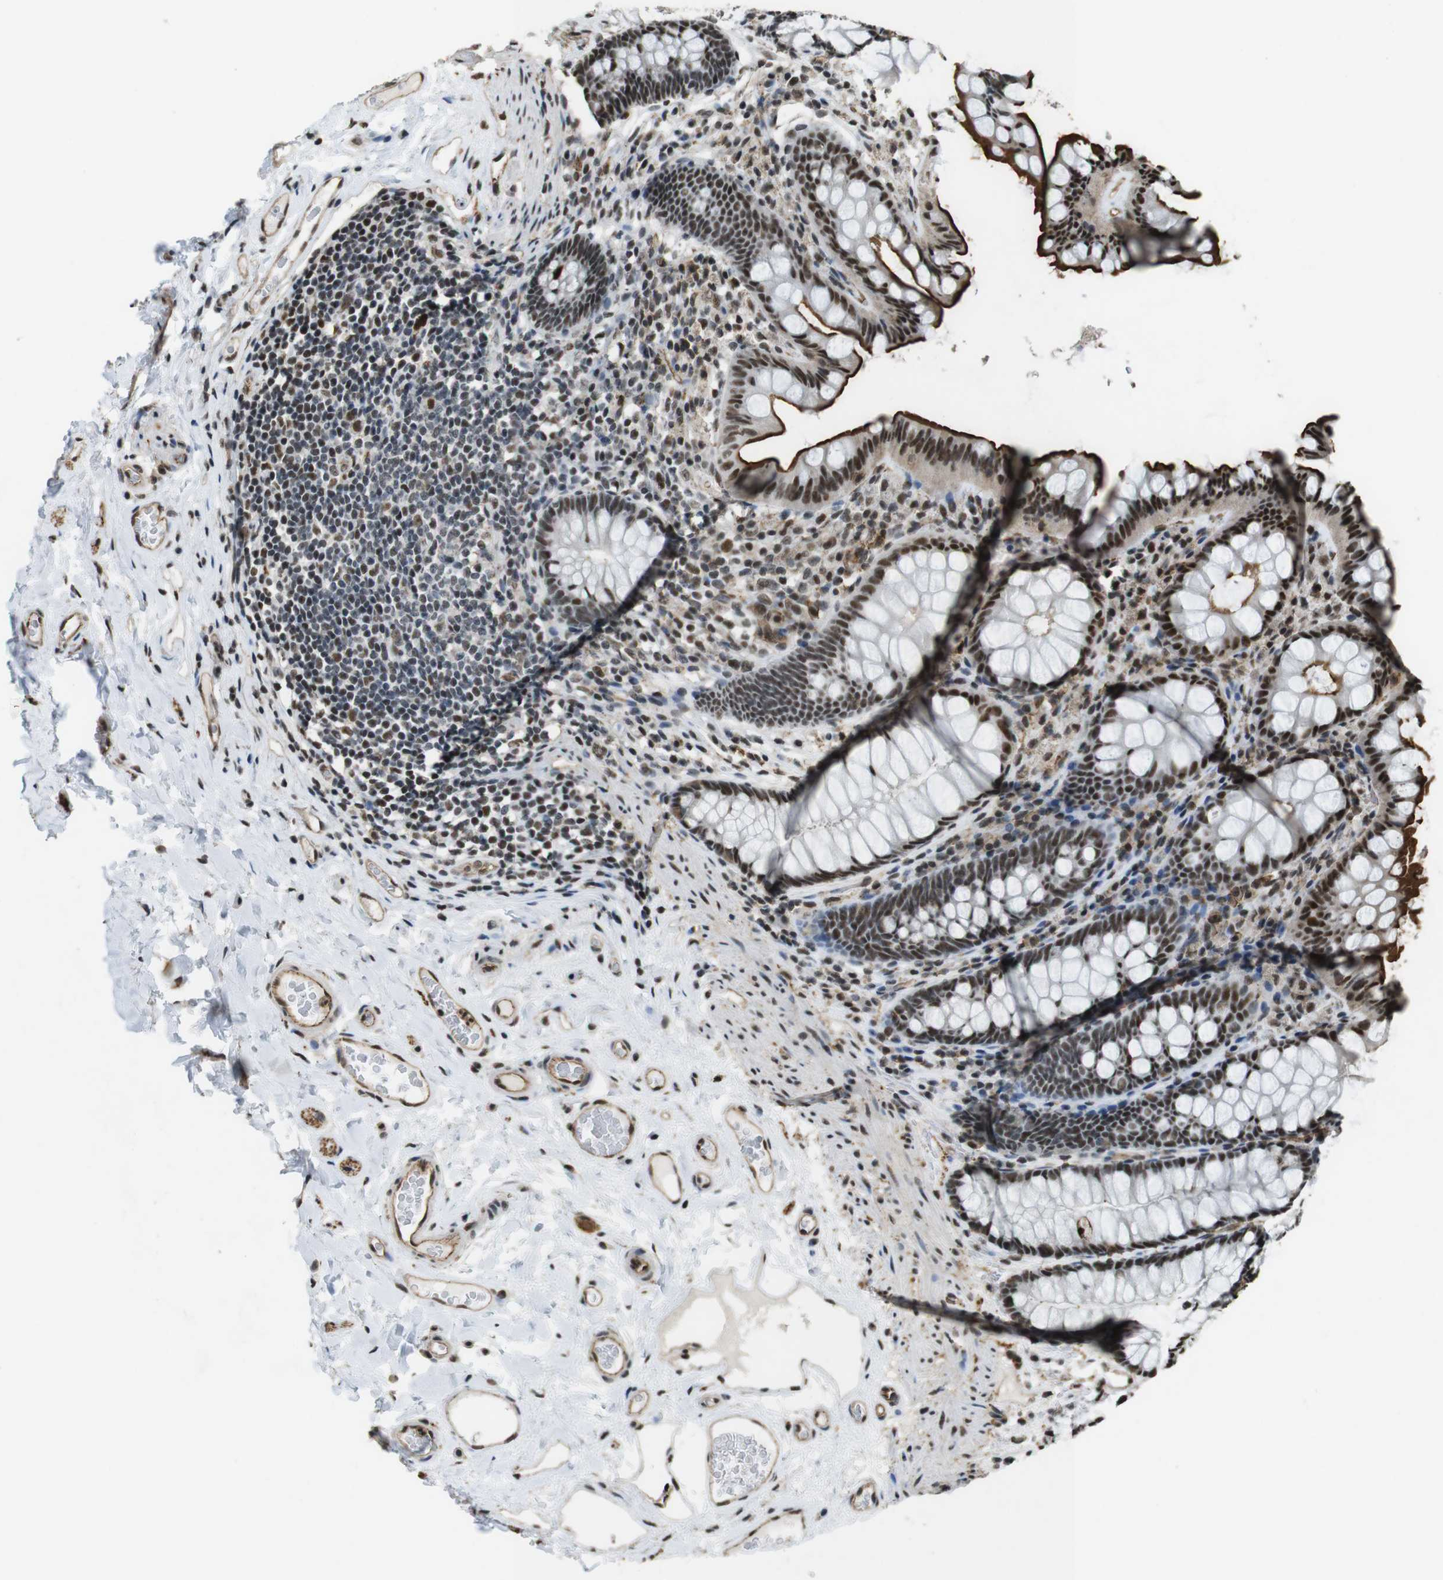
{"staining": {"intensity": "moderate", "quantity": ">75%", "location": "cytoplasmic/membranous"}, "tissue": "colon", "cell_type": "Endothelial cells", "image_type": "normal", "snomed": [{"axis": "morphology", "description": "Normal tissue, NOS"}, {"axis": "topography", "description": "Colon"}], "caption": "Moderate cytoplasmic/membranous protein staining is seen in about >75% of endothelial cells in colon. (DAB IHC, brown staining for protein, blue staining for nuclei).", "gene": "CSNK2B", "patient": {"sex": "female", "age": 55}}